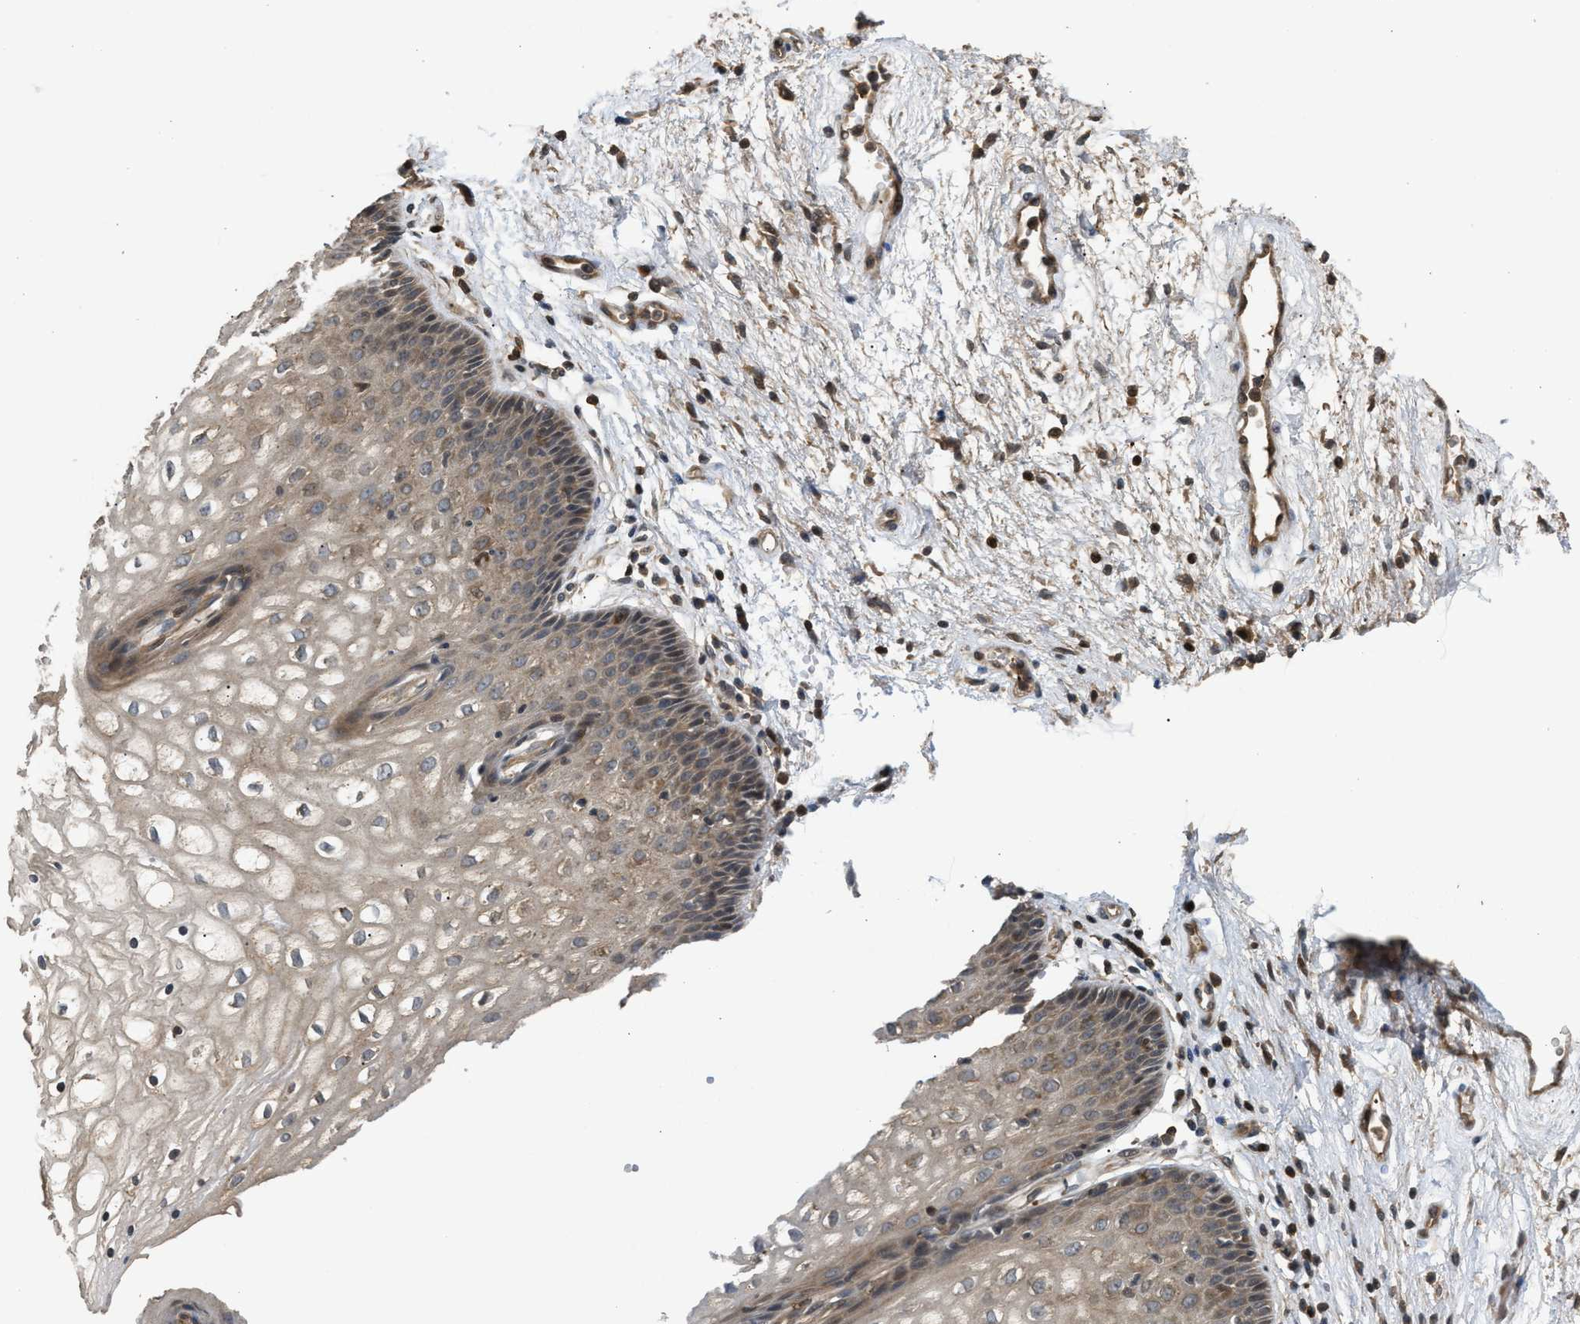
{"staining": {"intensity": "weak", "quantity": "25%-75%", "location": "cytoplasmic/membranous"}, "tissue": "vagina", "cell_type": "Squamous epithelial cells", "image_type": "normal", "snomed": [{"axis": "morphology", "description": "Normal tissue, NOS"}, {"axis": "topography", "description": "Vagina"}], "caption": "This is a photomicrograph of immunohistochemistry (IHC) staining of benign vagina, which shows weak positivity in the cytoplasmic/membranous of squamous epithelial cells.", "gene": "ARHGDIA", "patient": {"sex": "female", "age": 34}}